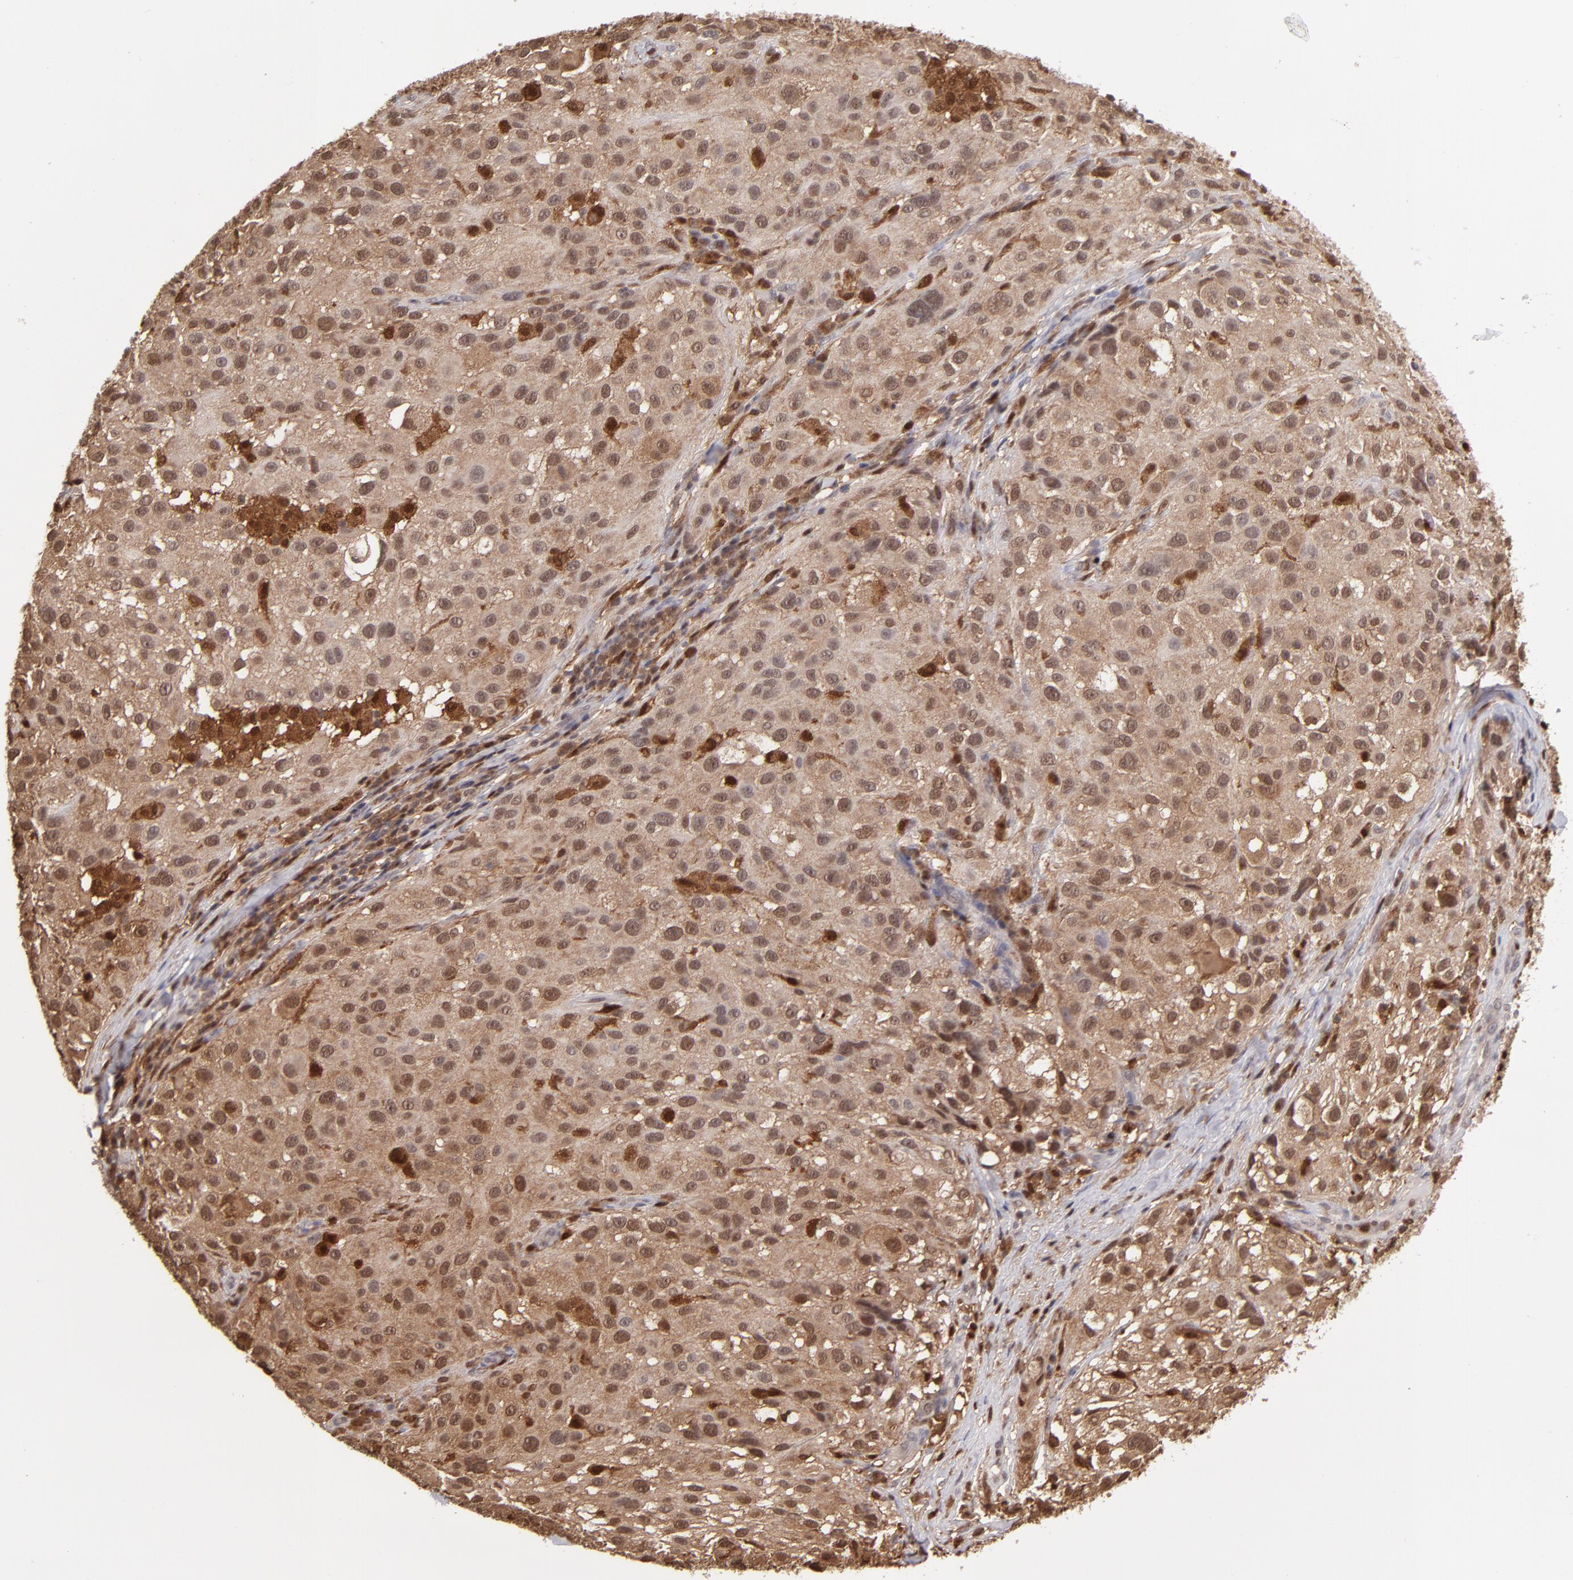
{"staining": {"intensity": "moderate", "quantity": ">75%", "location": "cytoplasmic/membranous,nuclear"}, "tissue": "melanoma", "cell_type": "Tumor cells", "image_type": "cancer", "snomed": [{"axis": "morphology", "description": "Necrosis, NOS"}, {"axis": "morphology", "description": "Malignant melanoma, NOS"}, {"axis": "topography", "description": "Skin"}], "caption": "An immunohistochemistry (IHC) photomicrograph of tumor tissue is shown. Protein staining in brown shows moderate cytoplasmic/membranous and nuclear positivity in melanoma within tumor cells.", "gene": "GRB2", "patient": {"sex": "female", "age": 87}}